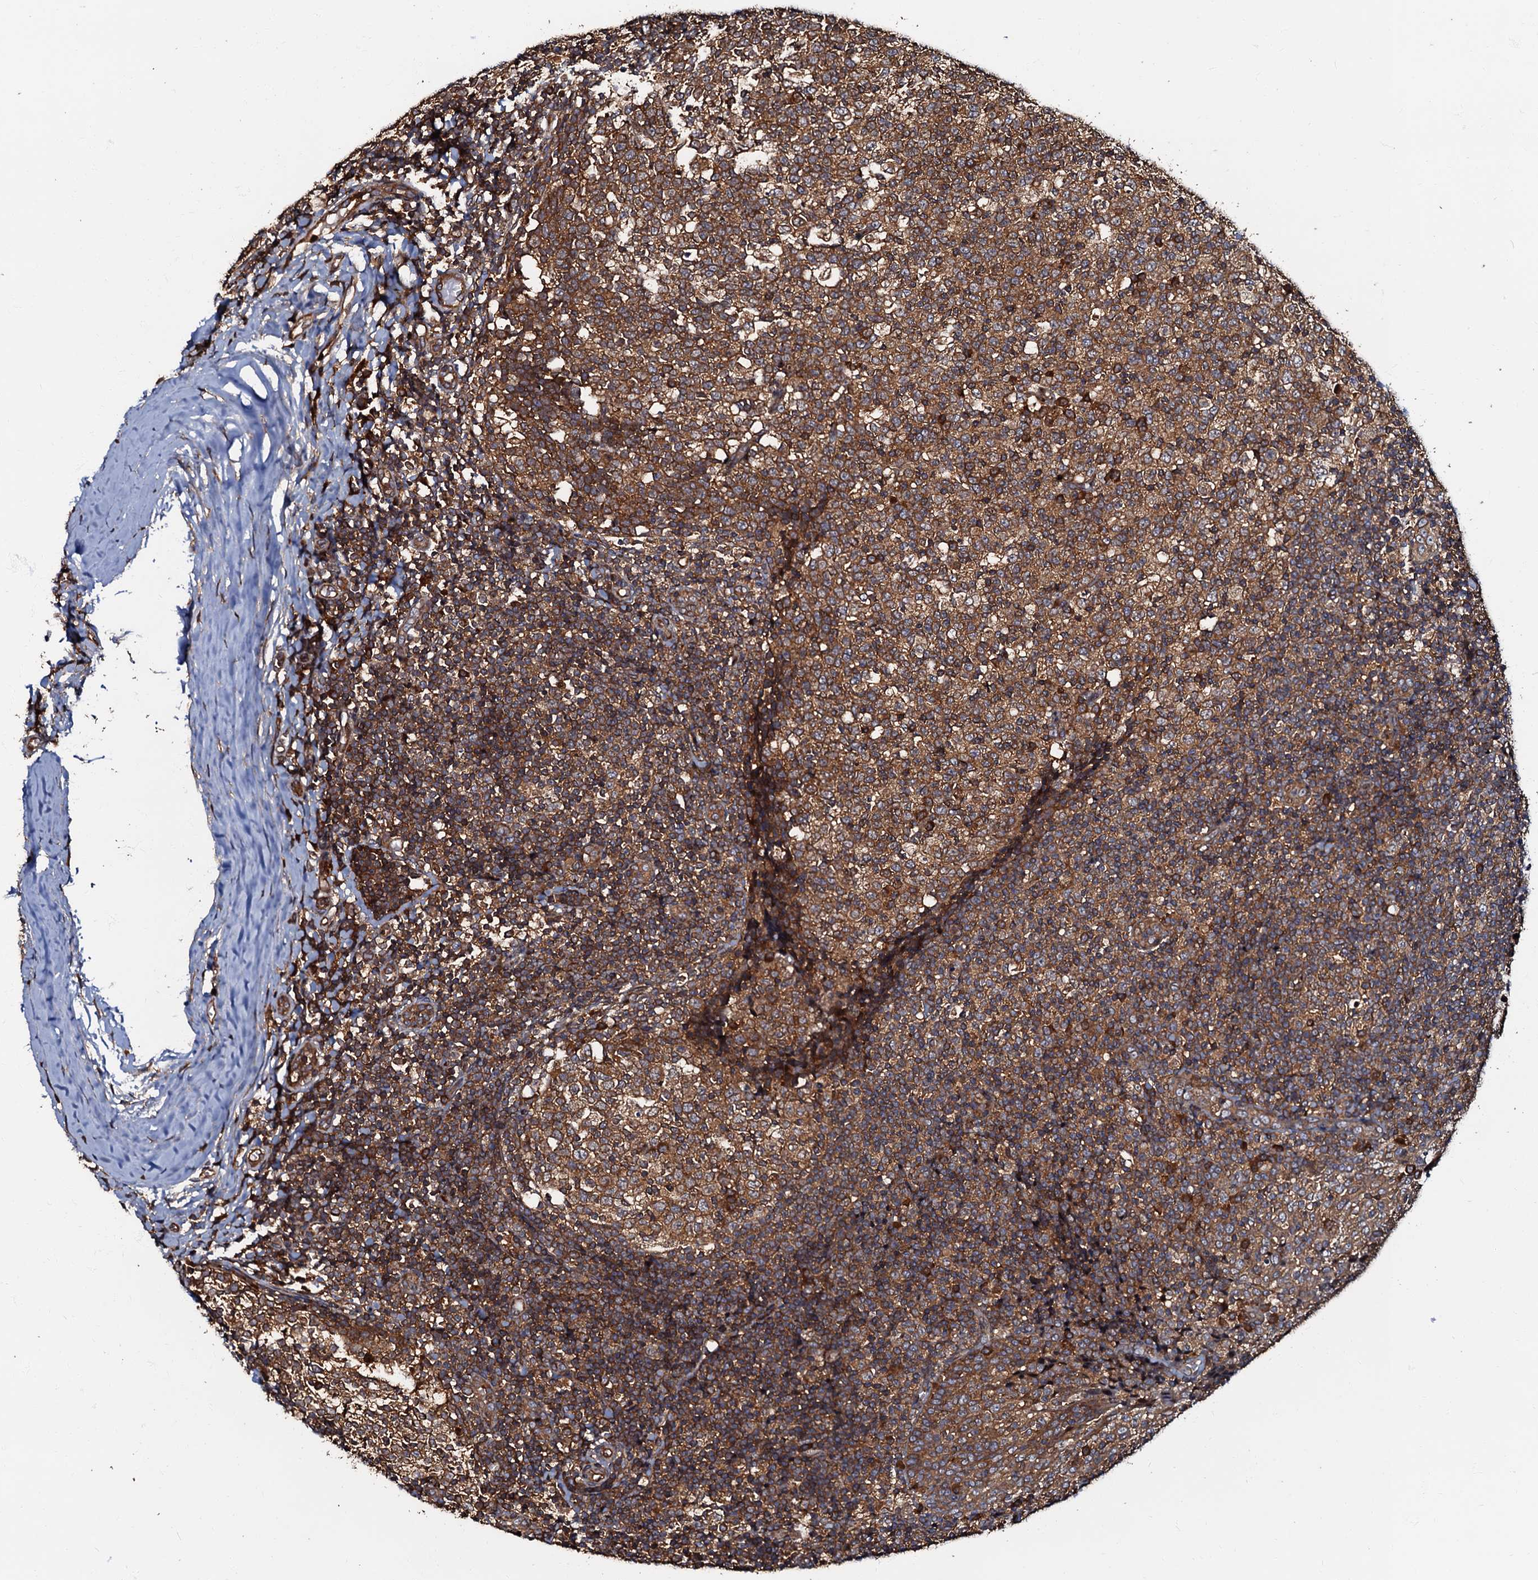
{"staining": {"intensity": "strong", "quantity": ">75%", "location": "cytoplasmic/membranous"}, "tissue": "tonsil", "cell_type": "Germinal center cells", "image_type": "normal", "snomed": [{"axis": "morphology", "description": "Normal tissue, NOS"}, {"axis": "topography", "description": "Tonsil"}], "caption": "Protein positivity by IHC reveals strong cytoplasmic/membranous positivity in approximately >75% of germinal center cells in normal tonsil. The protein is stained brown, and the nuclei are stained in blue (DAB (3,3'-diaminobenzidine) IHC with brightfield microscopy, high magnification).", "gene": "OSBP", "patient": {"sex": "female", "age": 19}}